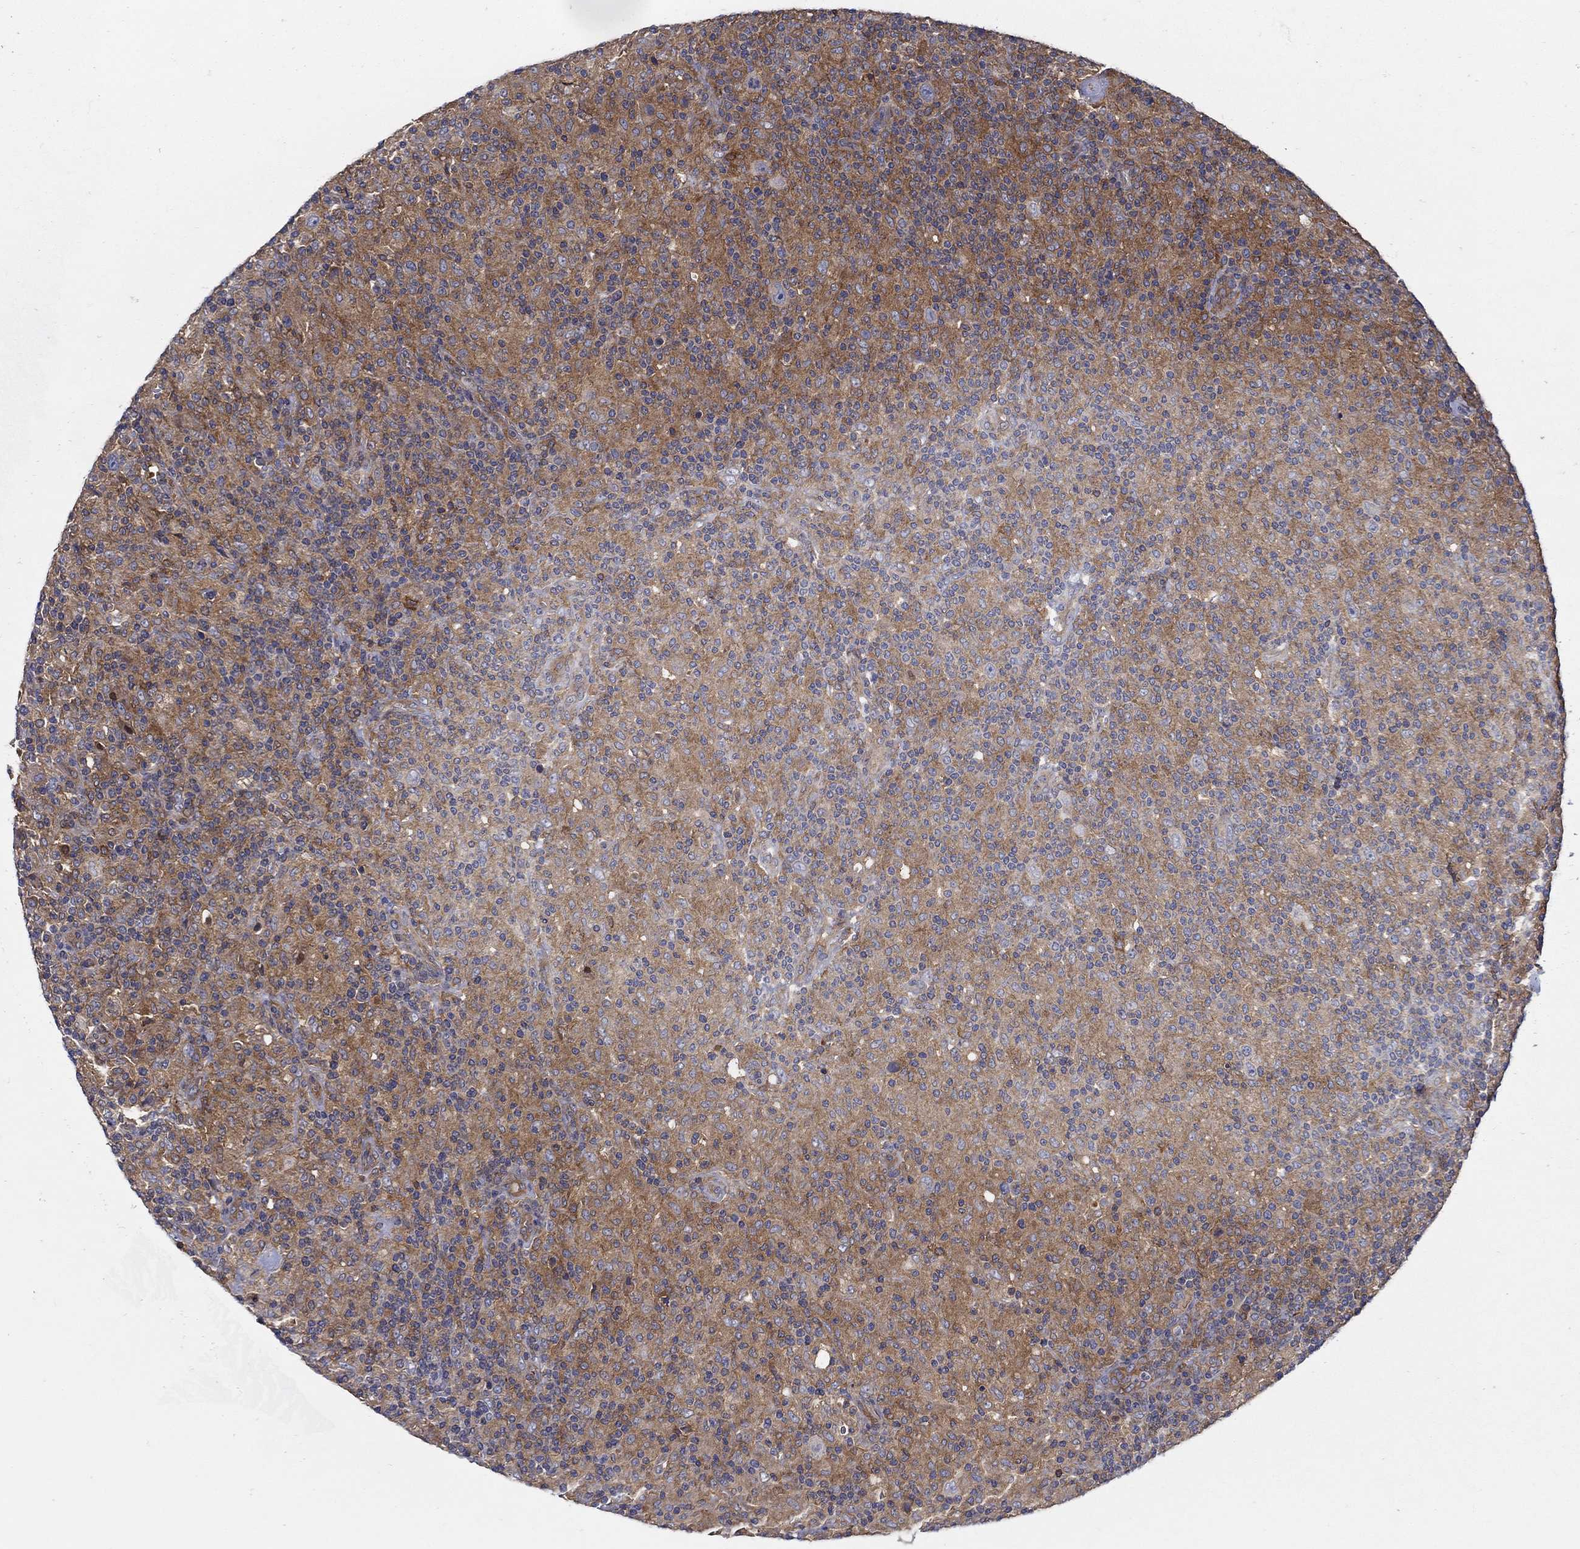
{"staining": {"intensity": "negative", "quantity": "none", "location": "none"}, "tissue": "lymphoma", "cell_type": "Tumor cells", "image_type": "cancer", "snomed": [{"axis": "morphology", "description": "Hodgkin's disease, NOS"}, {"axis": "topography", "description": "Lymph node"}], "caption": "The histopathology image reveals no significant expression in tumor cells of Hodgkin's disease. (Brightfield microscopy of DAB (3,3'-diaminobenzidine) immunohistochemistry (IHC) at high magnification).", "gene": "MTHFR", "patient": {"sex": "male", "age": 70}}